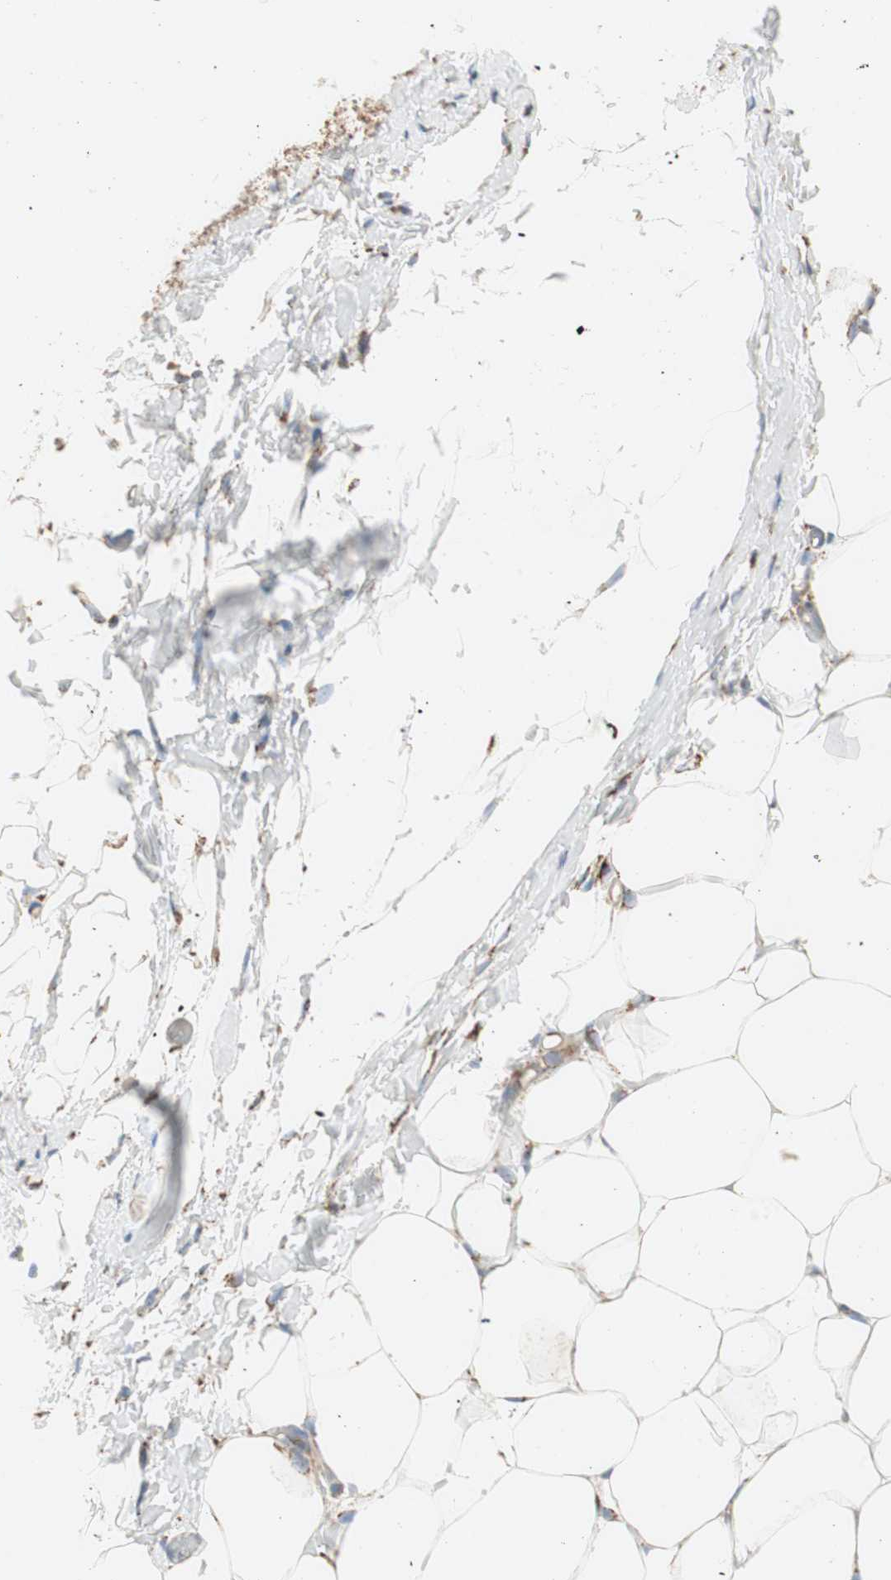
{"staining": {"intensity": "weak", "quantity": "<25%", "location": "cytoplasmic/membranous"}, "tissue": "adipose tissue", "cell_type": "Adipocytes", "image_type": "normal", "snomed": [{"axis": "morphology", "description": "Normal tissue, NOS"}, {"axis": "topography", "description": "Breast"}, {"axis": "topography", "description": "Adipose tissue"}], "caption": "High power microscopy micrograph of an immunohistochemistry (IHC) histopathology image of normal adipose tissue, revealing no significant staining in adipocytes.", "gene": "TOMM20", "patient": {"sex": "female", "age": 25}}